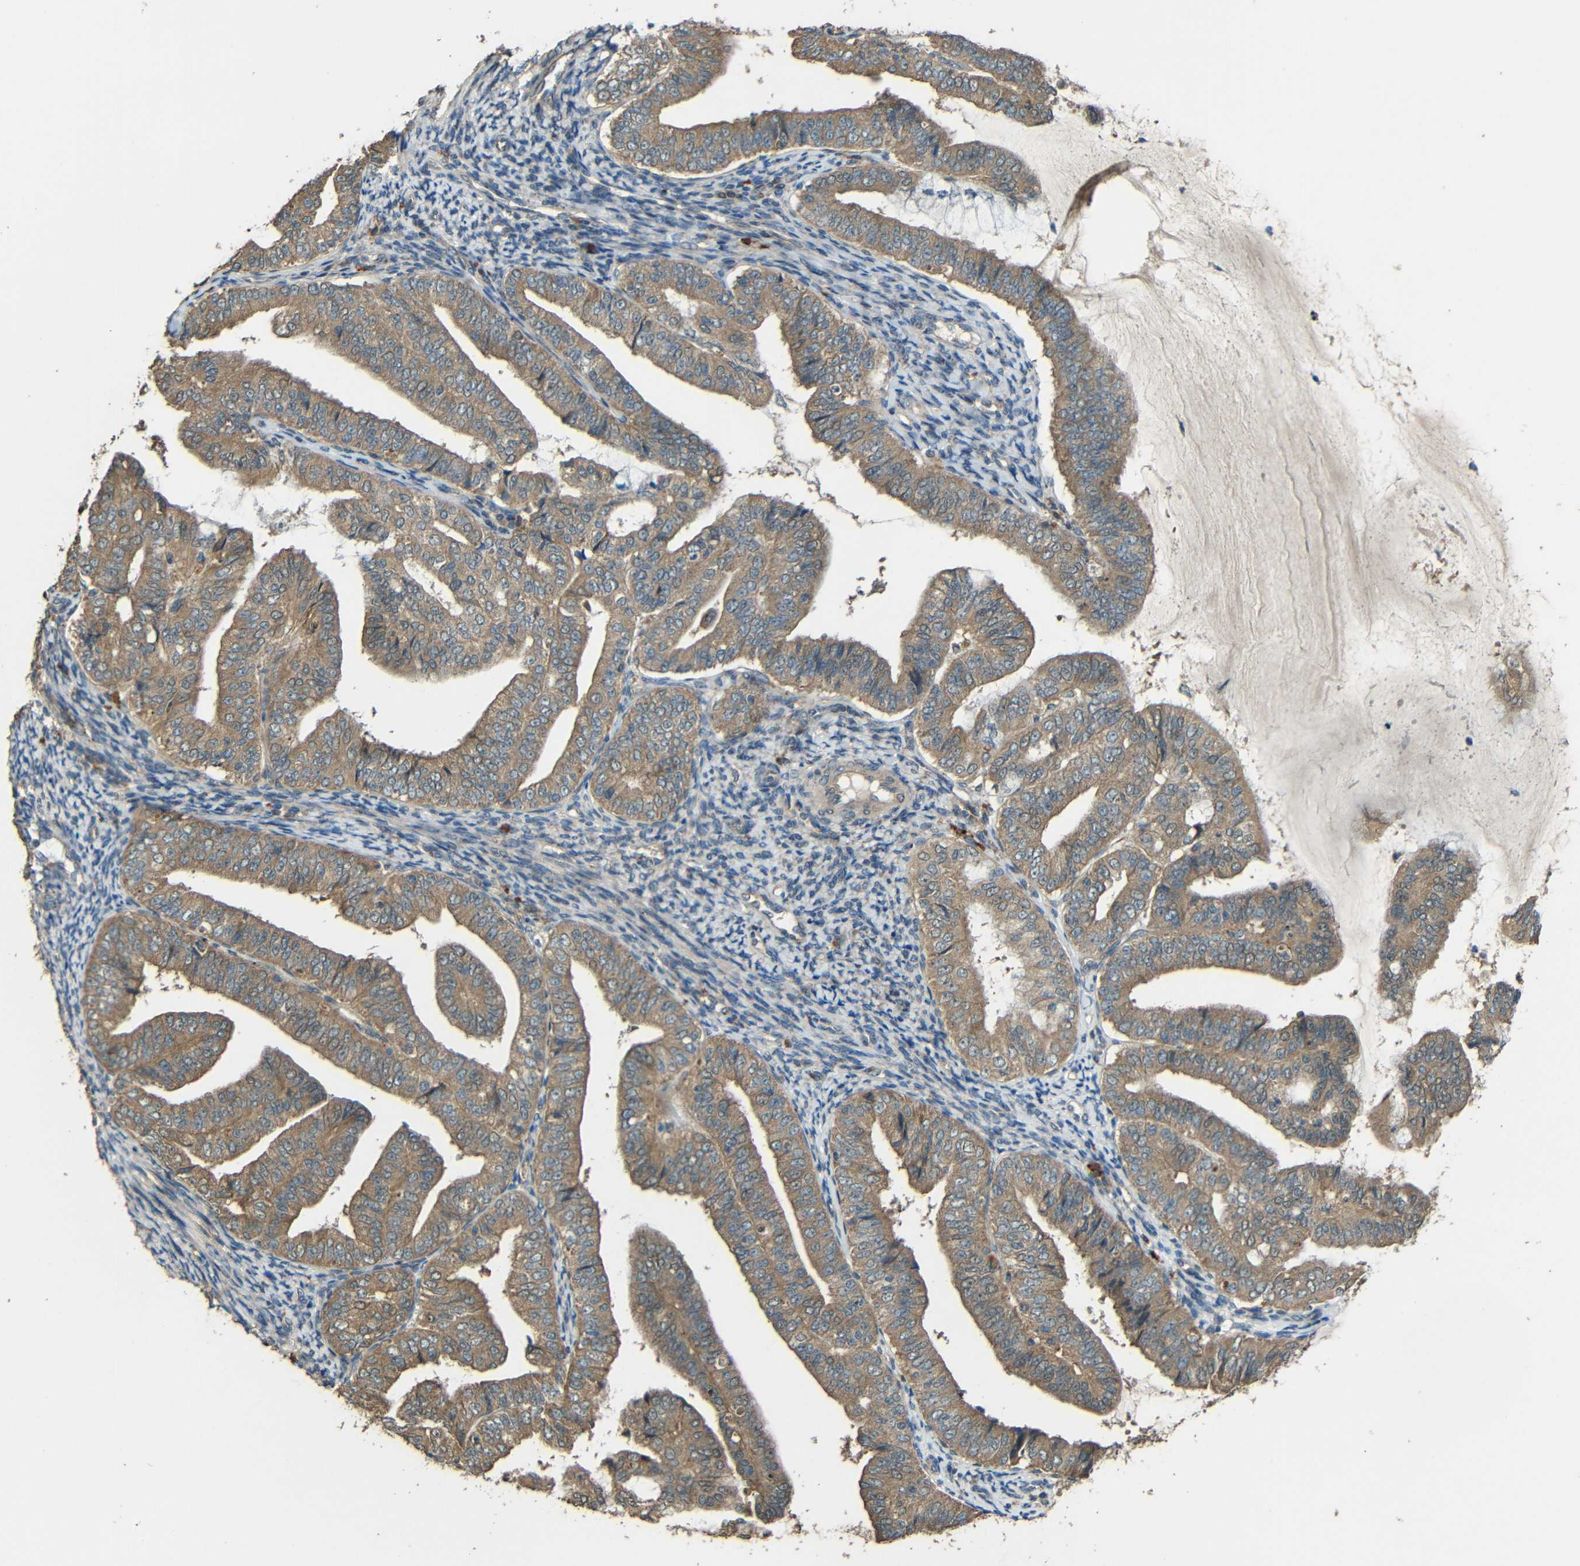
{"staining": {"intensity": "moderate", "quantity": ">75%", "location": "cytoplasmic/membranous"}, "tissue": "endometrial cancer", "cell_type": "Tumor cells", "image_type": "cancer", "snomed": [{"axis": "morphology", "description": "Adenocarcinoma, NOS"}, {"axis": "topography", "description": "Endometrium"}], "caption": "The photomicrograph exhibits immunohistochemical staining of endometrial cancer. There is moderate cytoplasmic/membranous expression is identified in about >75% of tumor cells. The staining was performed using DAB to visualize the protein expression in brown, while the nuclei were stained in blue with hematoxylin (Magnification: 20x).", "gene": "ACACA", "patient": {"sex": "female", "age": 63}}